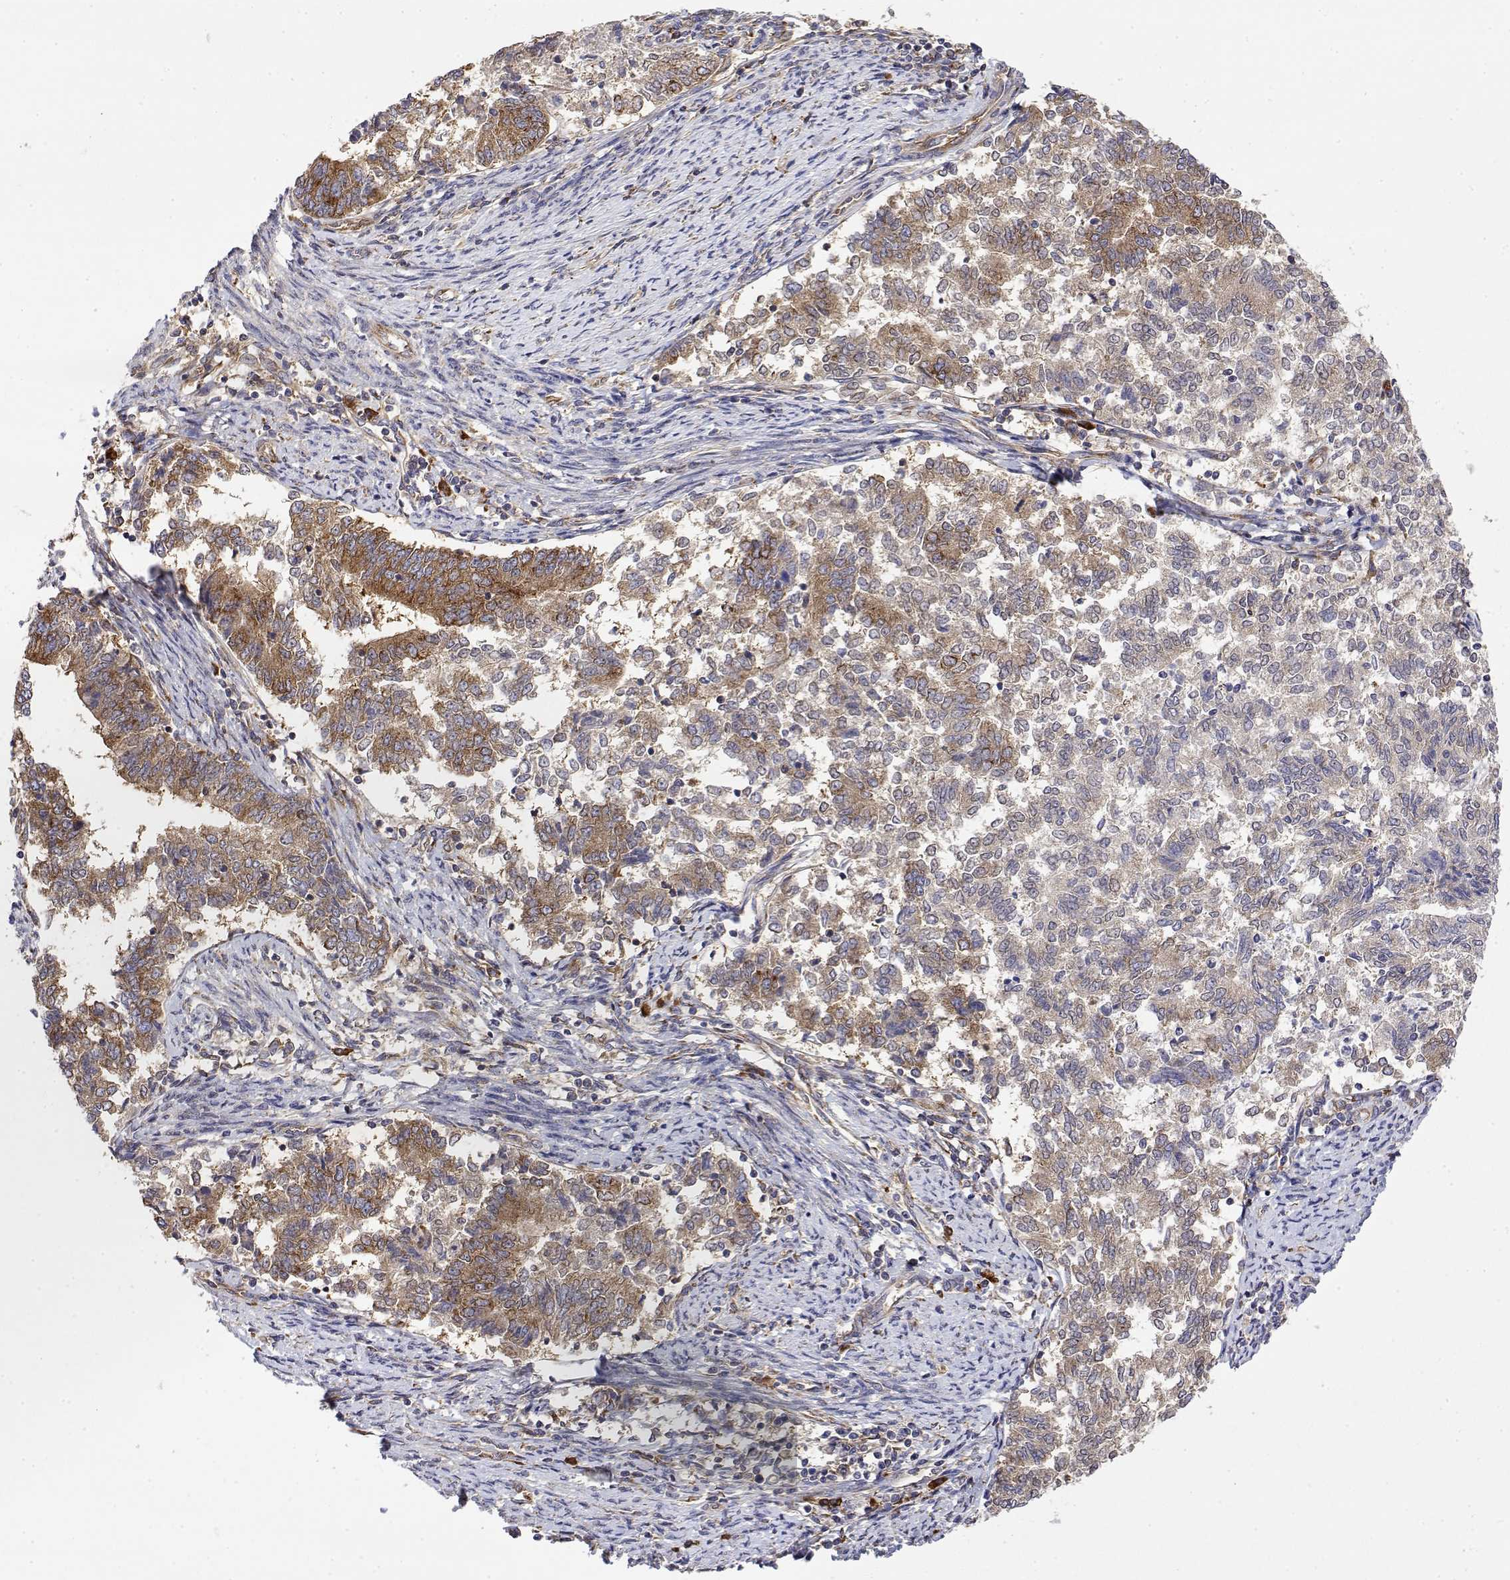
{"staining": {"intensity": "moderate", "quantity": ">75%", "location": "cytoplasmic/membranous"}, "tissue": "endometrial cancer", "cell_type": "Tumor cells", "image_type": "cancer", "snomed": [{"axis": "morphology", "description": "Adenocarcinoma, NOS"}, {"axis": "topography", "description": "Endometrium"}], "caption": "Immunohistochemical staining of endometrial cancer (adenocarcinoma) shows medium levels of moderate cytoplasmic/membranous staining in approximately >75% of tumor cells.", "gene": "EEF1G", "patient": {"sex": "female", "age": 65}}